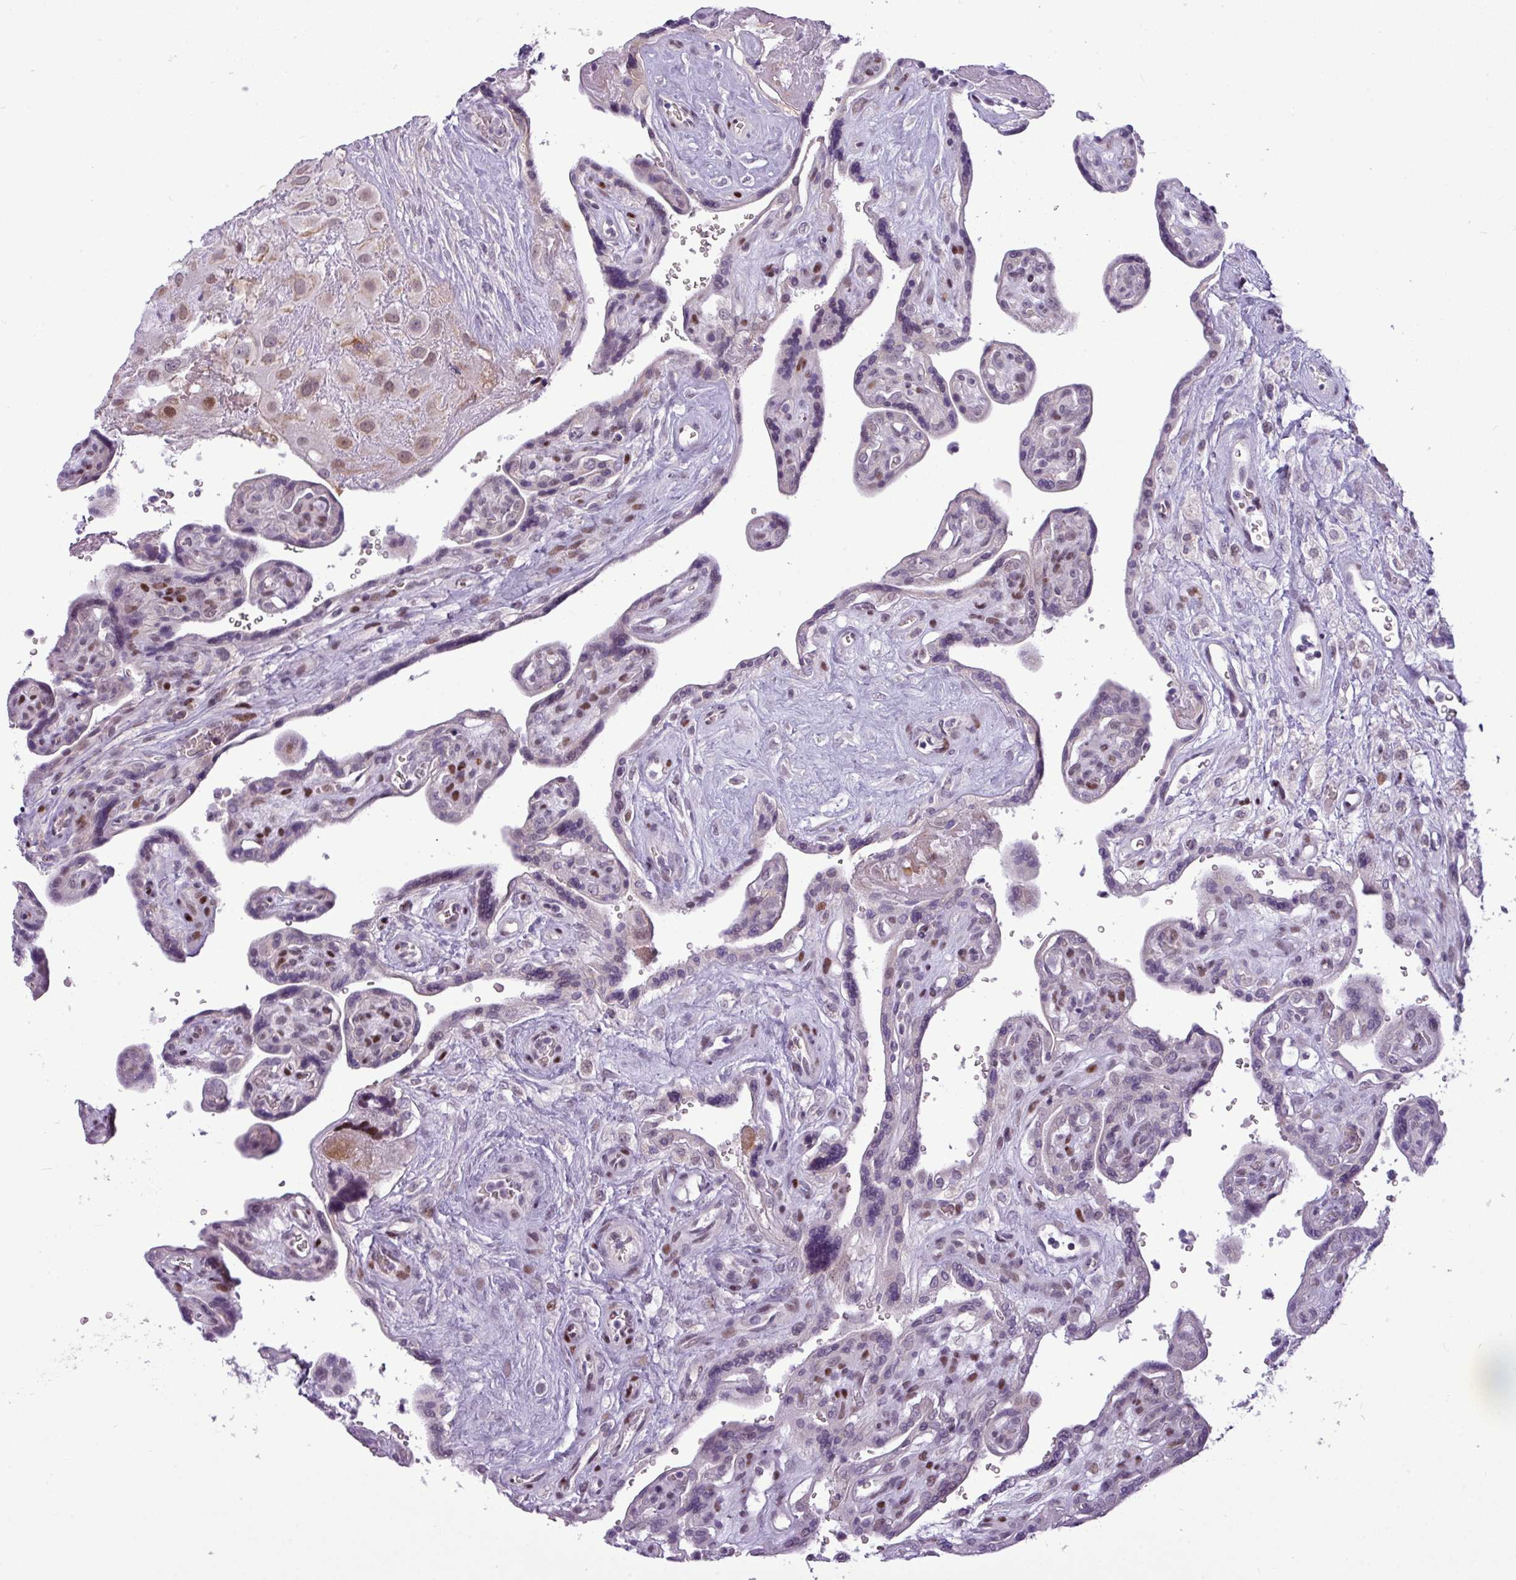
{"staining": {"intensity": "moderate", "quantity": "<25%", "location": "nuclear"}, "tissue": "placenta", "cell_type": "Decidual cells", "image_type": "normal", "snomed": [{"axis": "morphology", "description": "Normal tissue, NOS"}, {"axis": "topography", "description": "Placenta"}], "caption": "Immunohistochemical staining of unremarkable human placenta demonstrates <25% levels of moderate nuclear protein expression in about <25% of decidual cells. Nuclei are stained in blue.", "gene": "SLC66A2", "patient": {"sex": "female", "age": 39}}